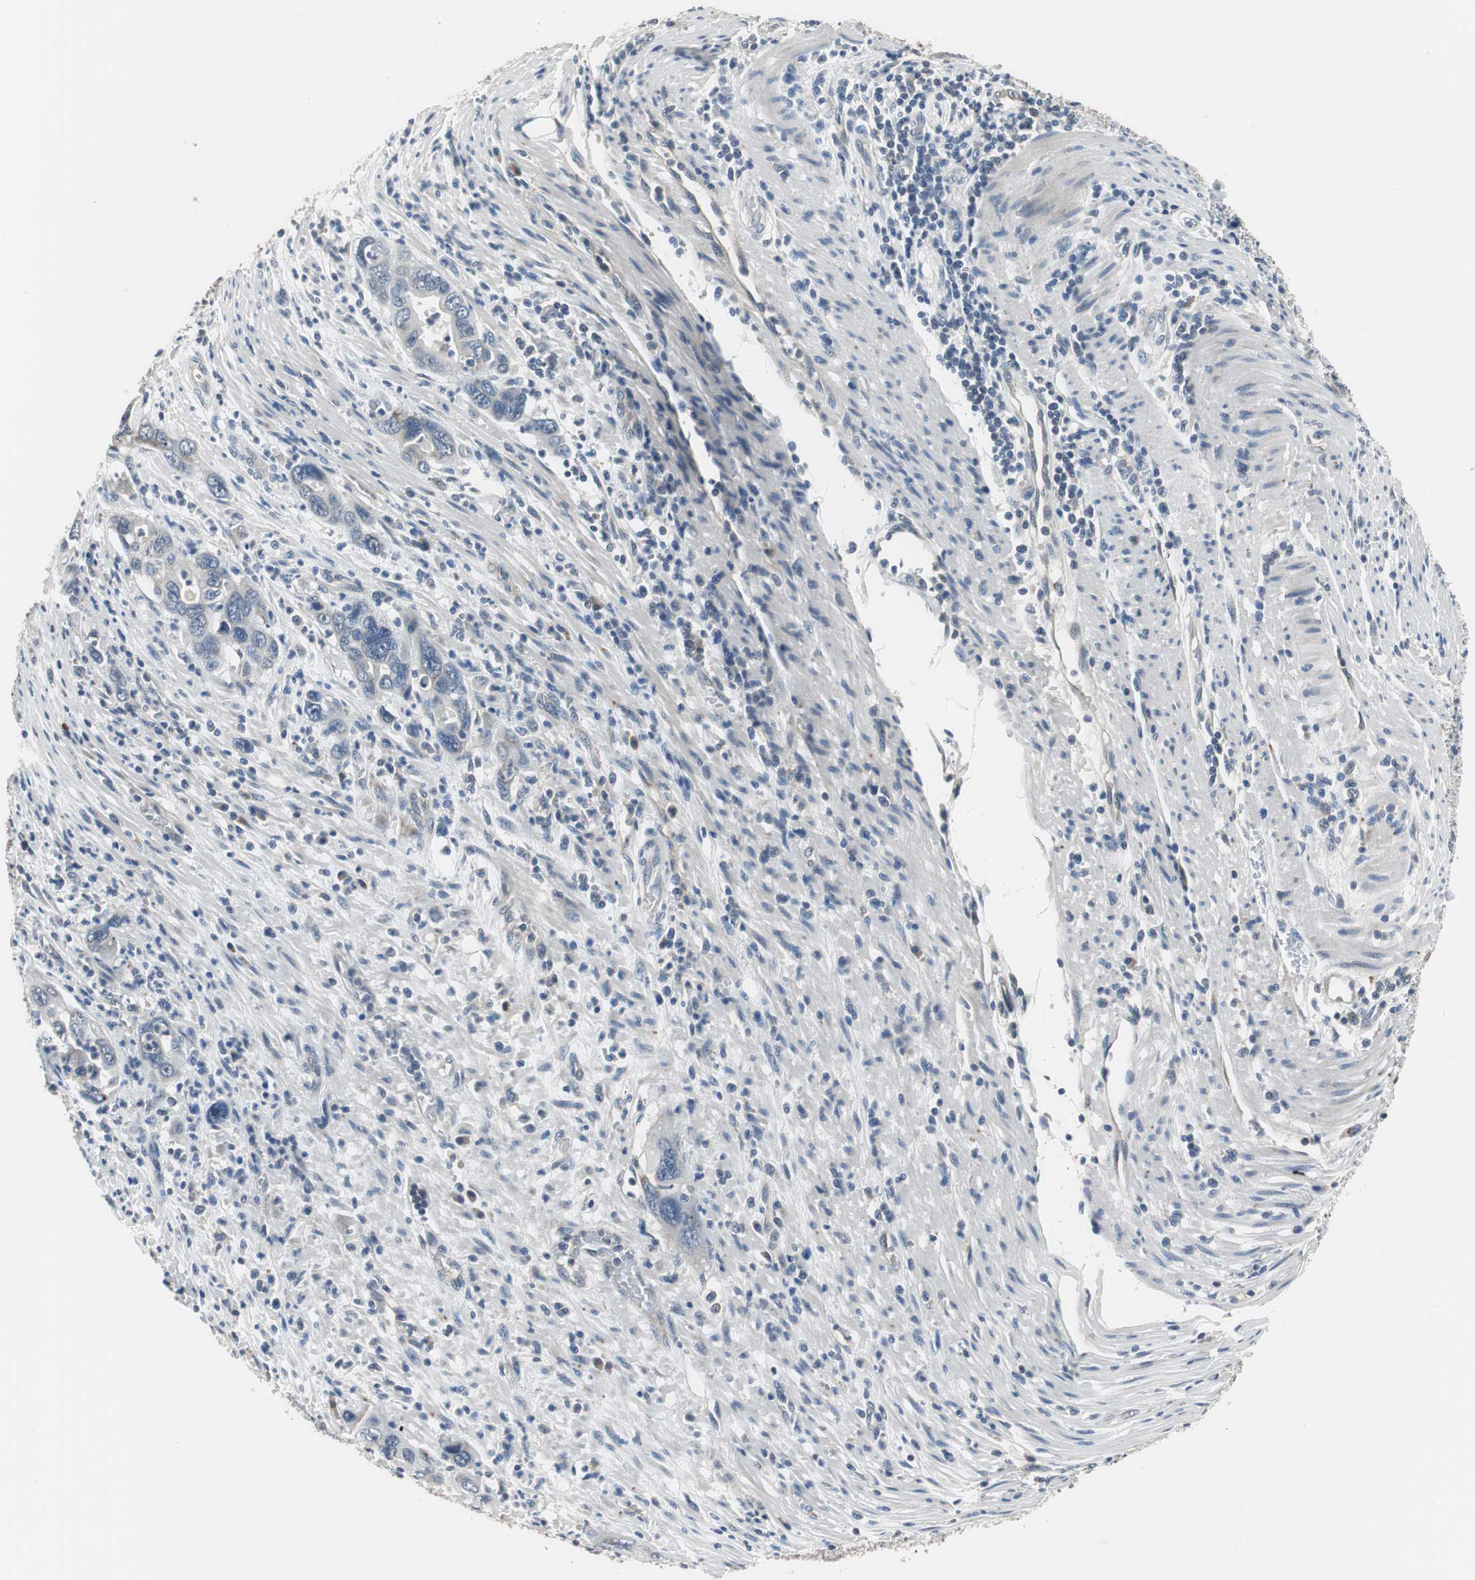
{"staining": {"intensity": "negative", "quantity": "none", "location": "none"}, "tissue": "pancreatic cancer", "cell_type": "Tumor cells", "image_type": "cancer", "snomed": [{"axis": "morphology", "description": "Adenocarcinoma, NOS"}, {"axis": "topography", "description": "Pancreas"}], "caption": "Pancreatic adenocarcinoma was stained to show a protein in brown. There is no significant positivity in tumor cells.", "gene": "MTIF2", "patient": {"sex": "female", "age": 71}}